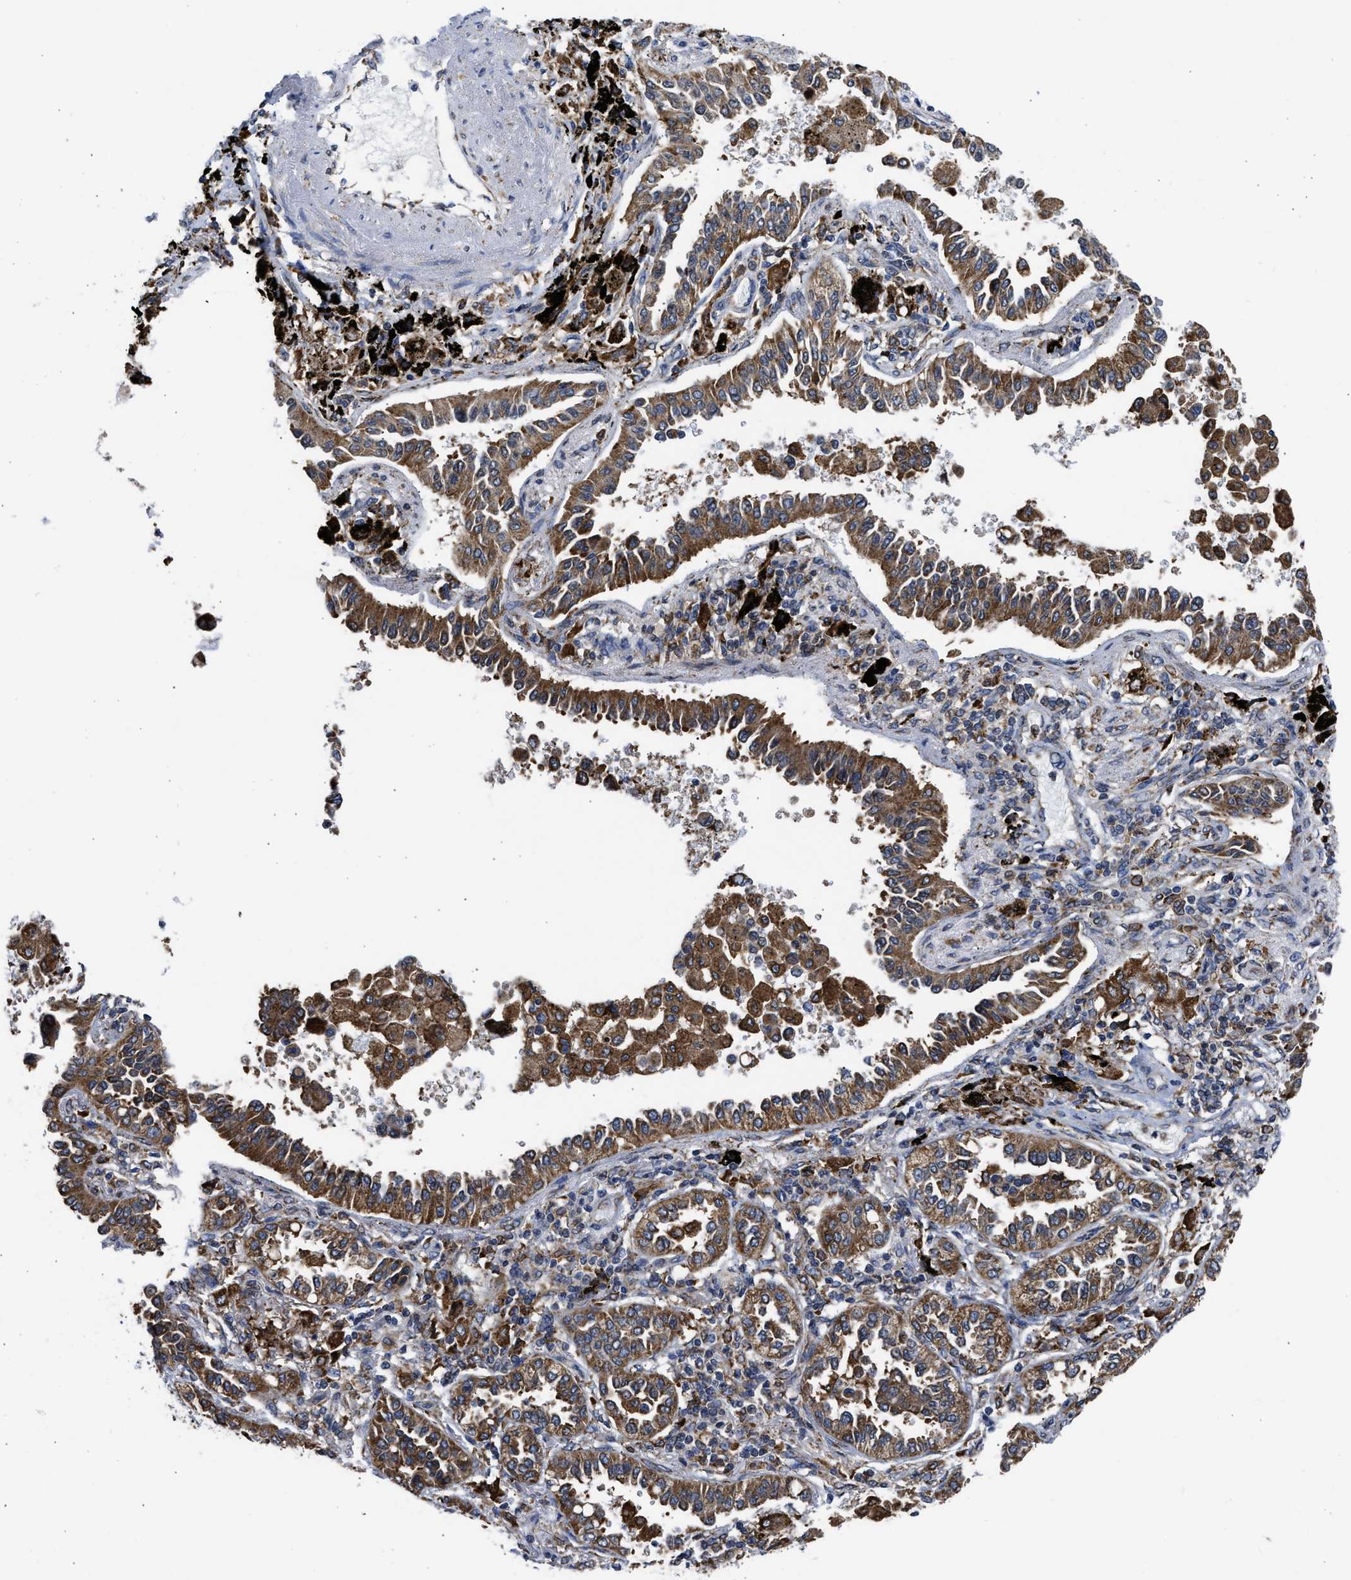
{"staining": {"intensity": "strong", "quantity": ">75%", "location": "cytoplasmic/membranous"}, "tissue": "lung cancer", "cell_type": "Tumor cells", "image_type": "cancer", "snomed": [{"axis": "morphology", "description": "Normal tissue, NOS"}, {"axis": "morphology", "description": "Adenocarcinoma, NOS"}, {"axis": "topography", "description": "Lung"}], "caption": "IHC image of lung cancer (adenocarcinoma) stained for a protein (brown), which exhibits high levels of strong cytoplasmic/membranous staining in approximately >75% of tumor cells.", "gene": "CYCS", "patient": {"sex": "male", "age": 59}}